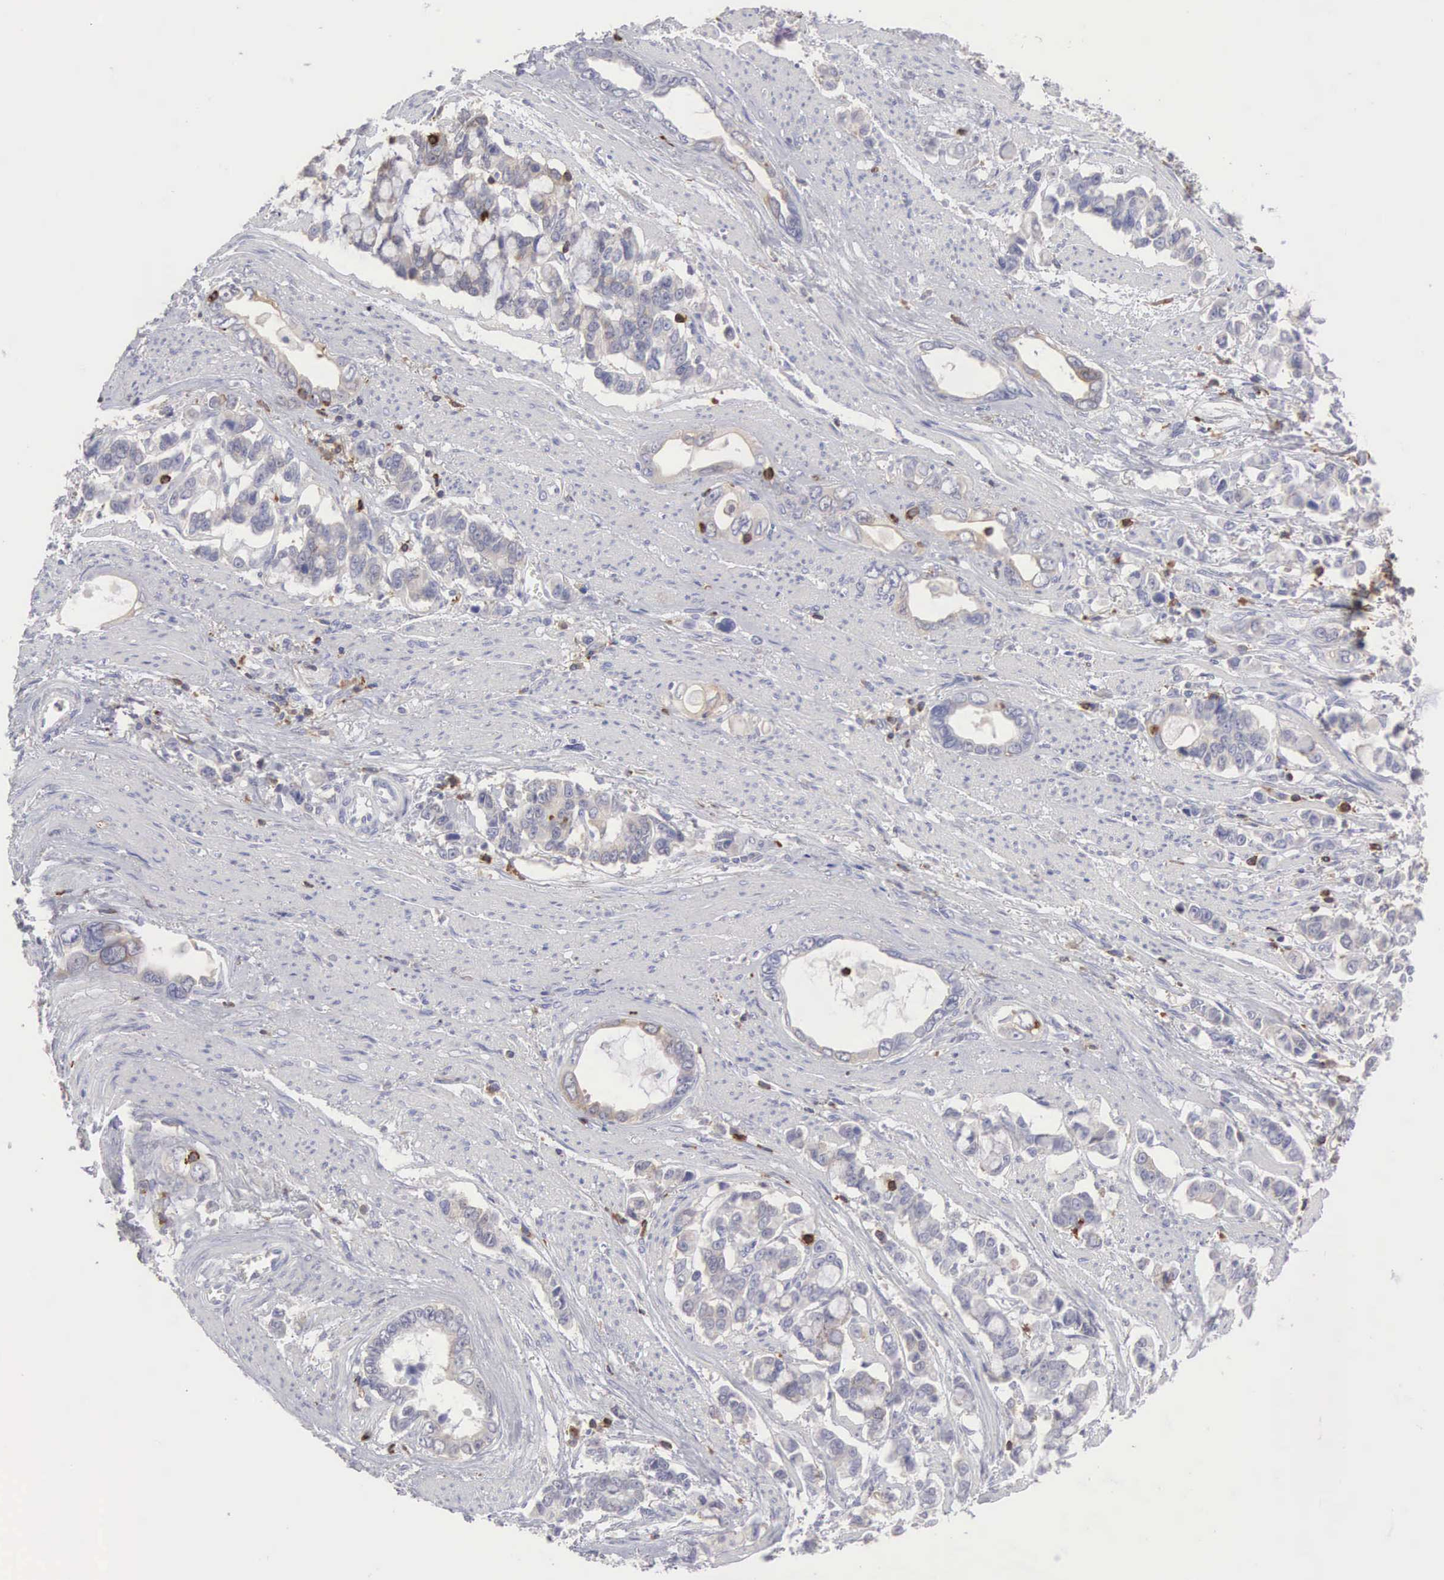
{"staining": {"intensity": "weak", "quantity": "<25%", "location": "cytoplasmic/membranous"}, "tissue": "stomach cancer", "cell_type": "Tumor cells", "image_type": "cancer", "snomed": [{"axis": "morphology", "description": "Adenocarcinoma, NOS"}, {"axis": "topography", "description": "Stomach"}], "caption": "Stomach adenocarcinoma stained for a protein using immunohistochemistry shows no staining tumor cells.", "gene": "SH3BP1", "patient": {"sex": "male", "age": 78}}